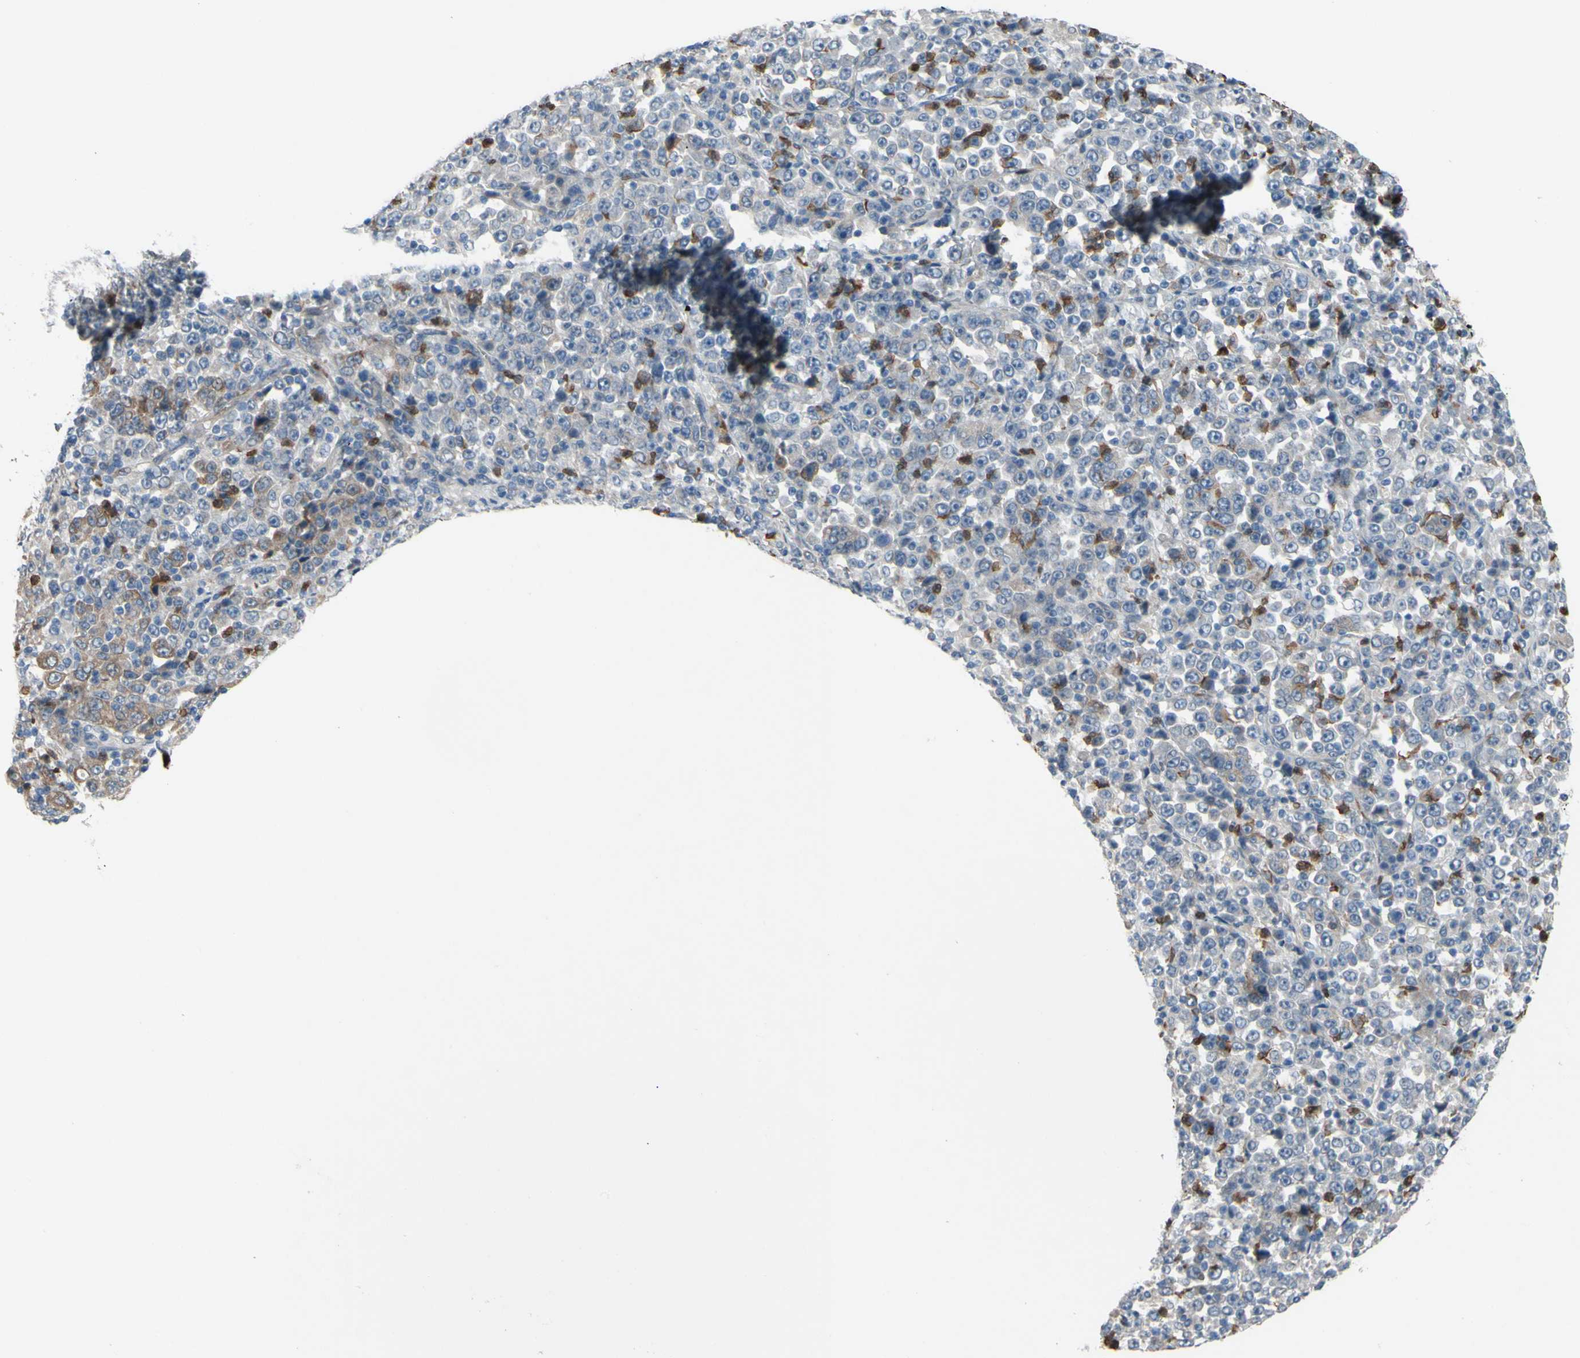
{"staining": {"intensity": "weak", "quantity": ">75%", "location": "cytoplasmic/membranous"}, "tissue": "stomach cancer", "cell_type": "Tumor cells", "image_type": "cancer", "snomed": [{"axis": "morphology", "description": "Normal tissue, NOS"}, {"axis": "morphology", "description": "Adenocarcinoma, NOS"}, {"axis": "topography", "description": "Stomach, upper"}, {"axis": "topography", "description": "Stomach"}], "caption": "Immunohistochemical staining of stomach cancer reveals low levels of weak cytoplasmic/membranous protein expression in about >75% of tumor cells.", "gene": "GRAMD2B", "patient": {"sex": "male", "age": 59}}